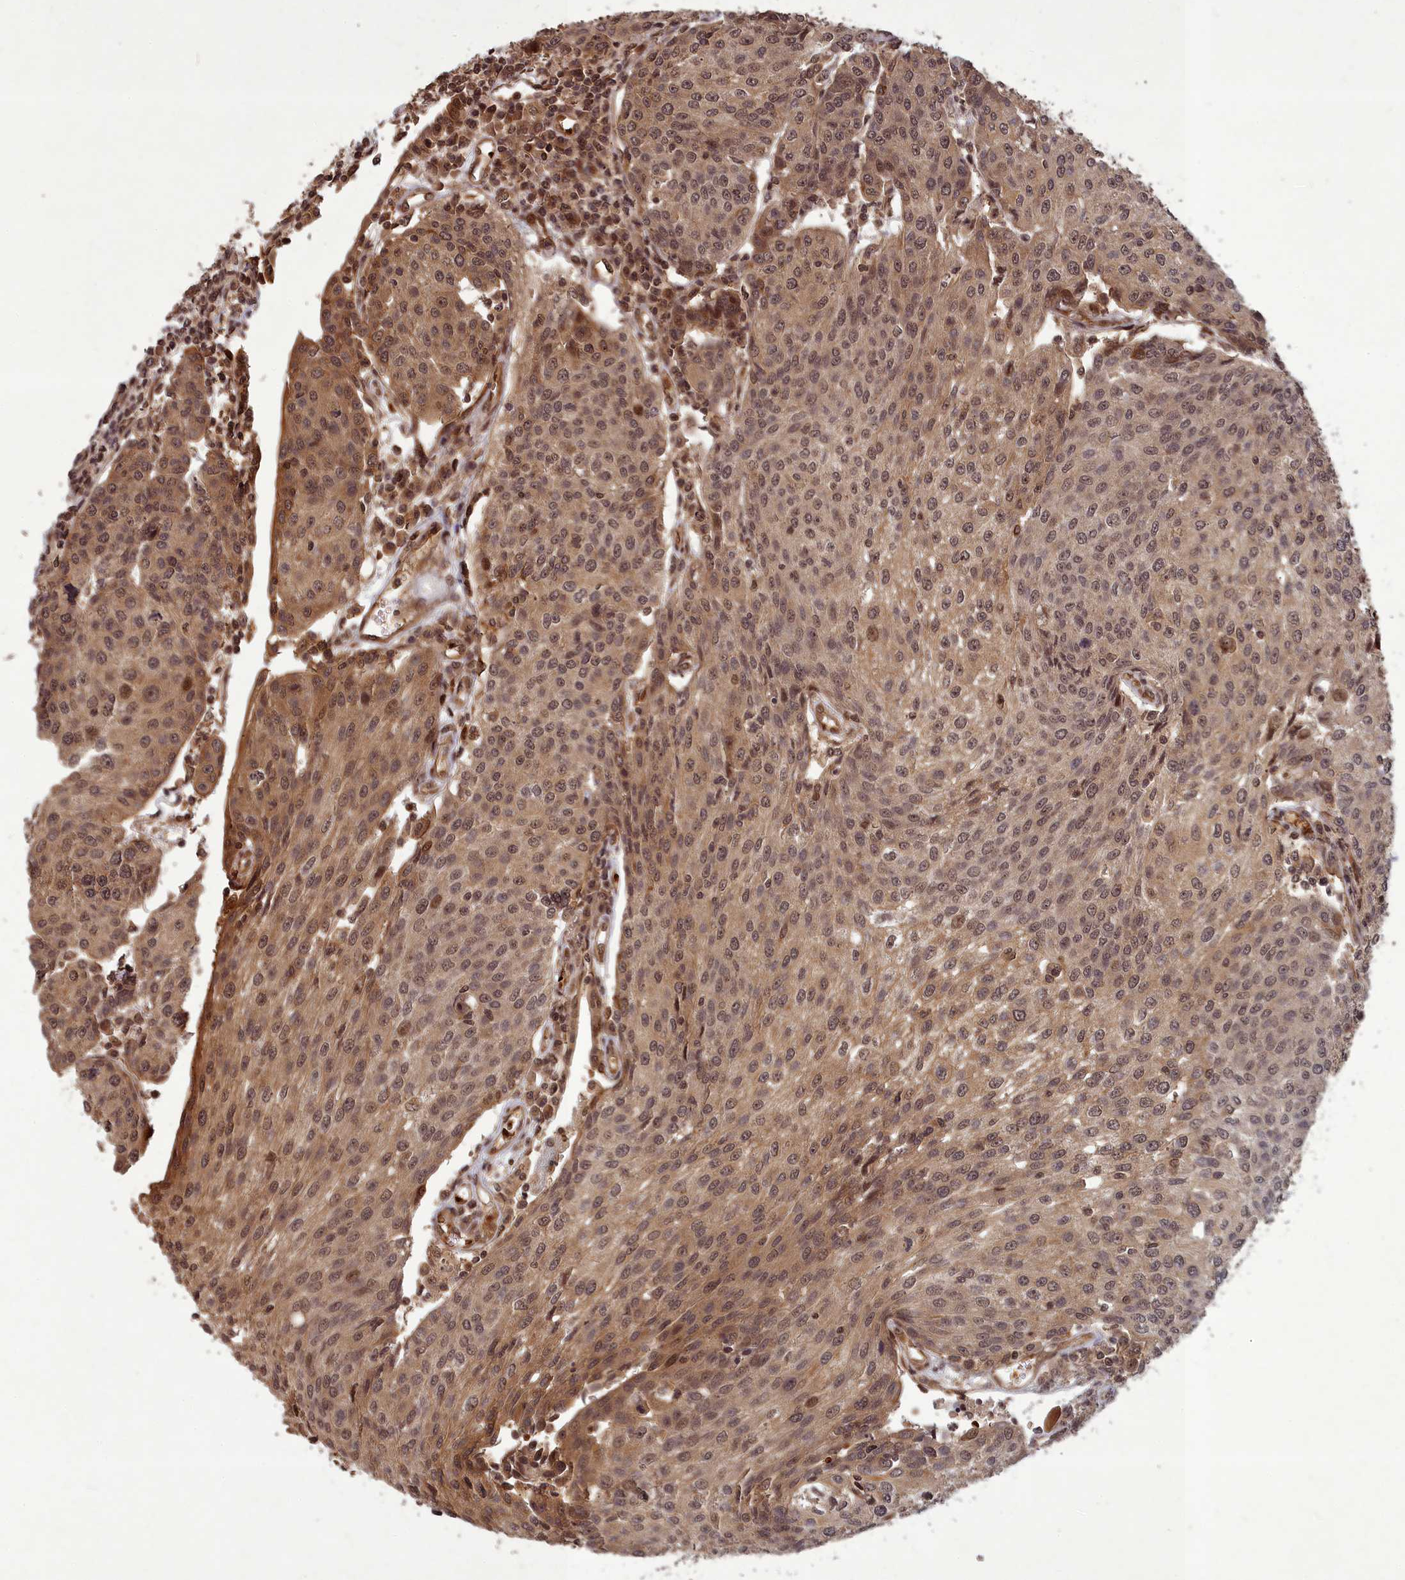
{"staining": {"intensity": "moderate", "quantity": ">75%", "location": "cytoplasmic/membranous,nuclear"}, "tissue": "urothelial cancer", "cell_type": "Tumor cells", "image_type": "cancer", "snomed": [{"axis": "morphology", "description": "Urothelial carcinoma, High grade"}, {"axis": "topography", "description": "Urinary bladder"}], "caption": "High-power microscopy captured an immunohistochemistry (IHC) micrograph of urothelial cancer, revealing moderate cytoplasmic/membranous and nuclear expression in about >75% of tumor cells.", "gene": "SRMS", "patient": {"sex": "female", "age": 85}}